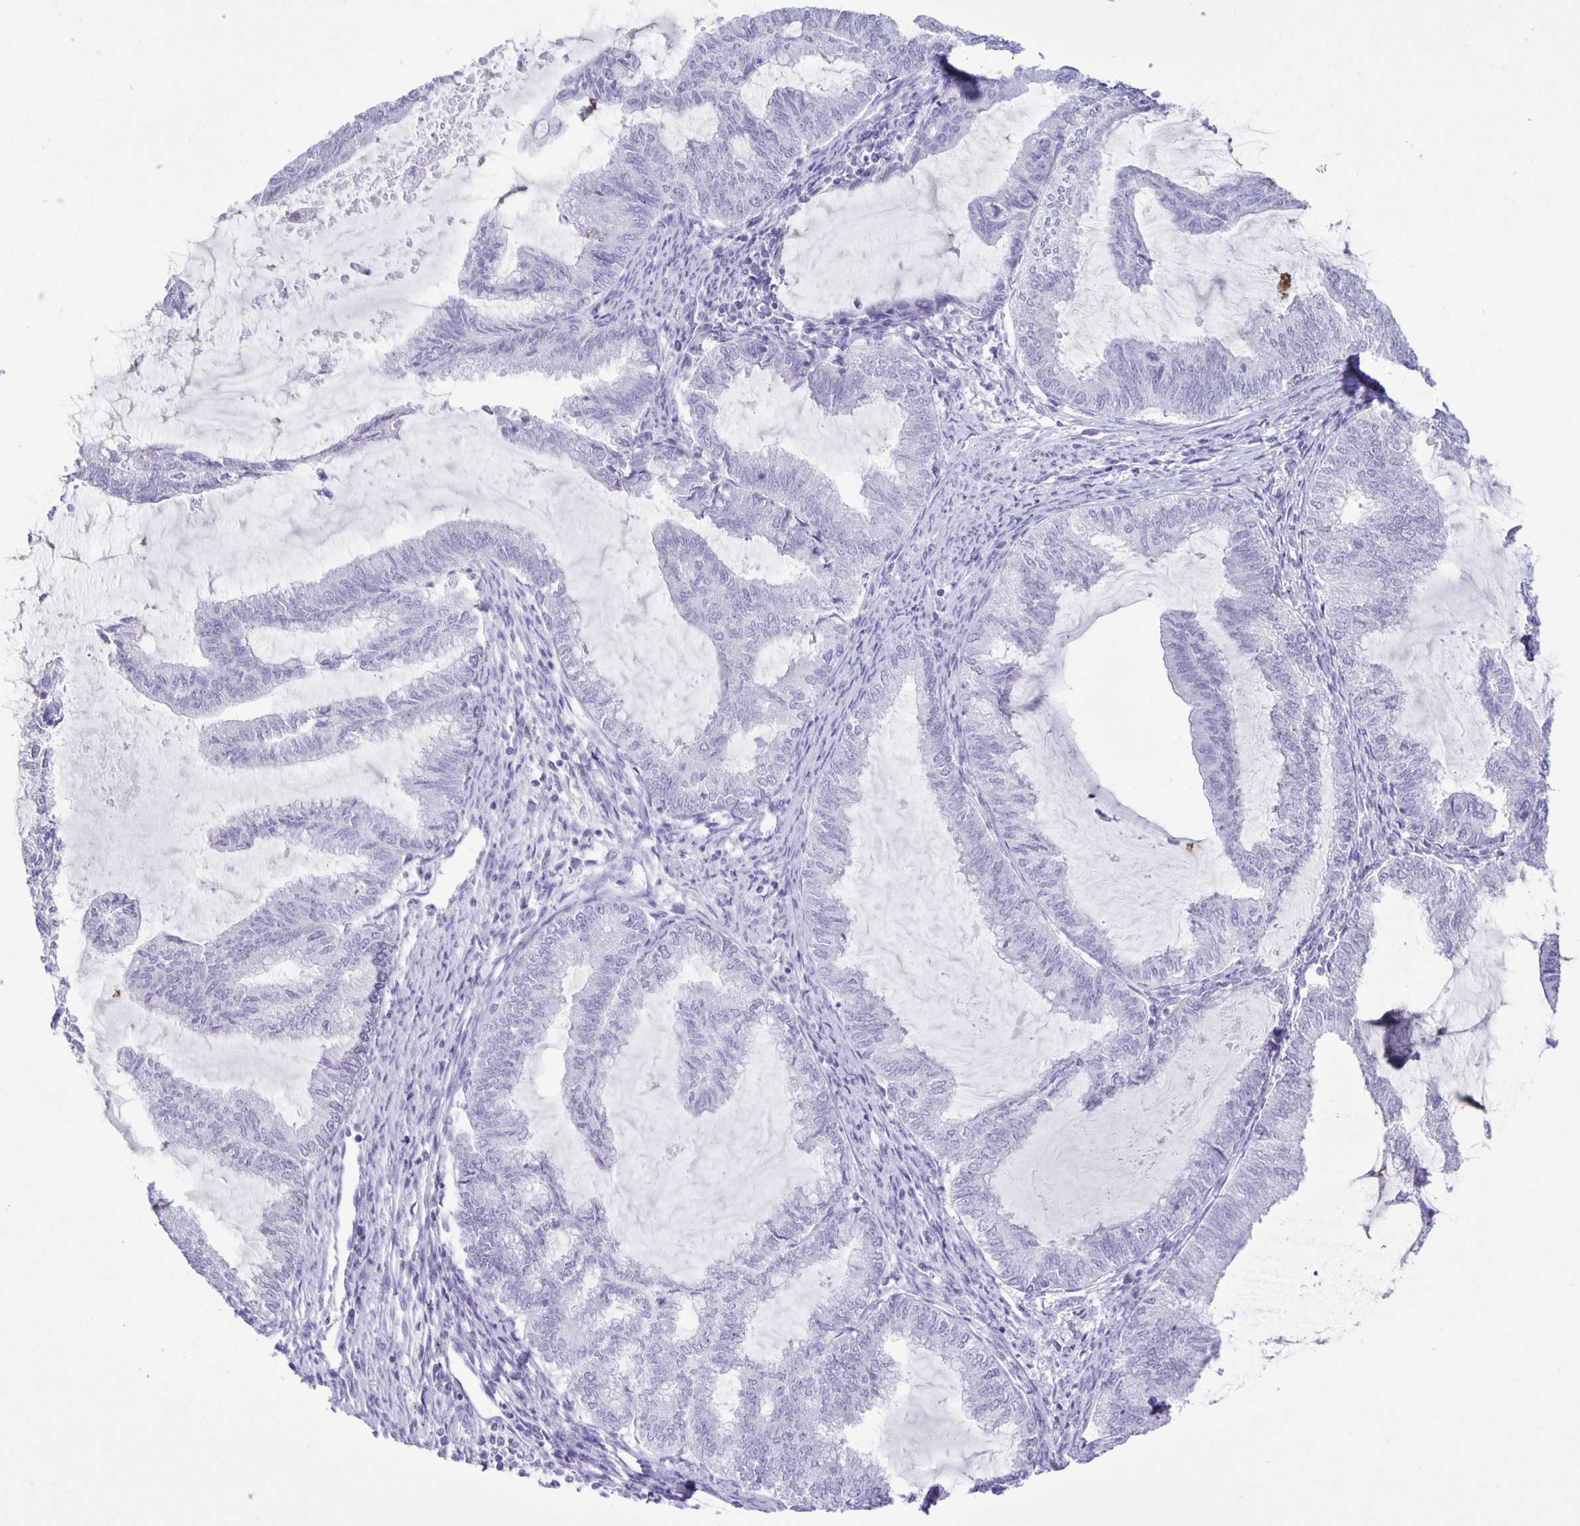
{"staining": {"intensity": "negative", "quantity": "none", "location": "none"}, "tissue": "endometrial cancer", "cell_type": "Tumor cells", "image_type": "cancer", "snomed": [{"axis": "morphology", "description": "Adenocarcinoma, NOS"}, {"axis": "topography", "description": "Endometrium"}], "caption": "The image demonstrates no significant expression in tumor cells of endometrial adenocarcinoma.", "gene": "EZHIP", "patient": {"sex": "female", "age": 79}}